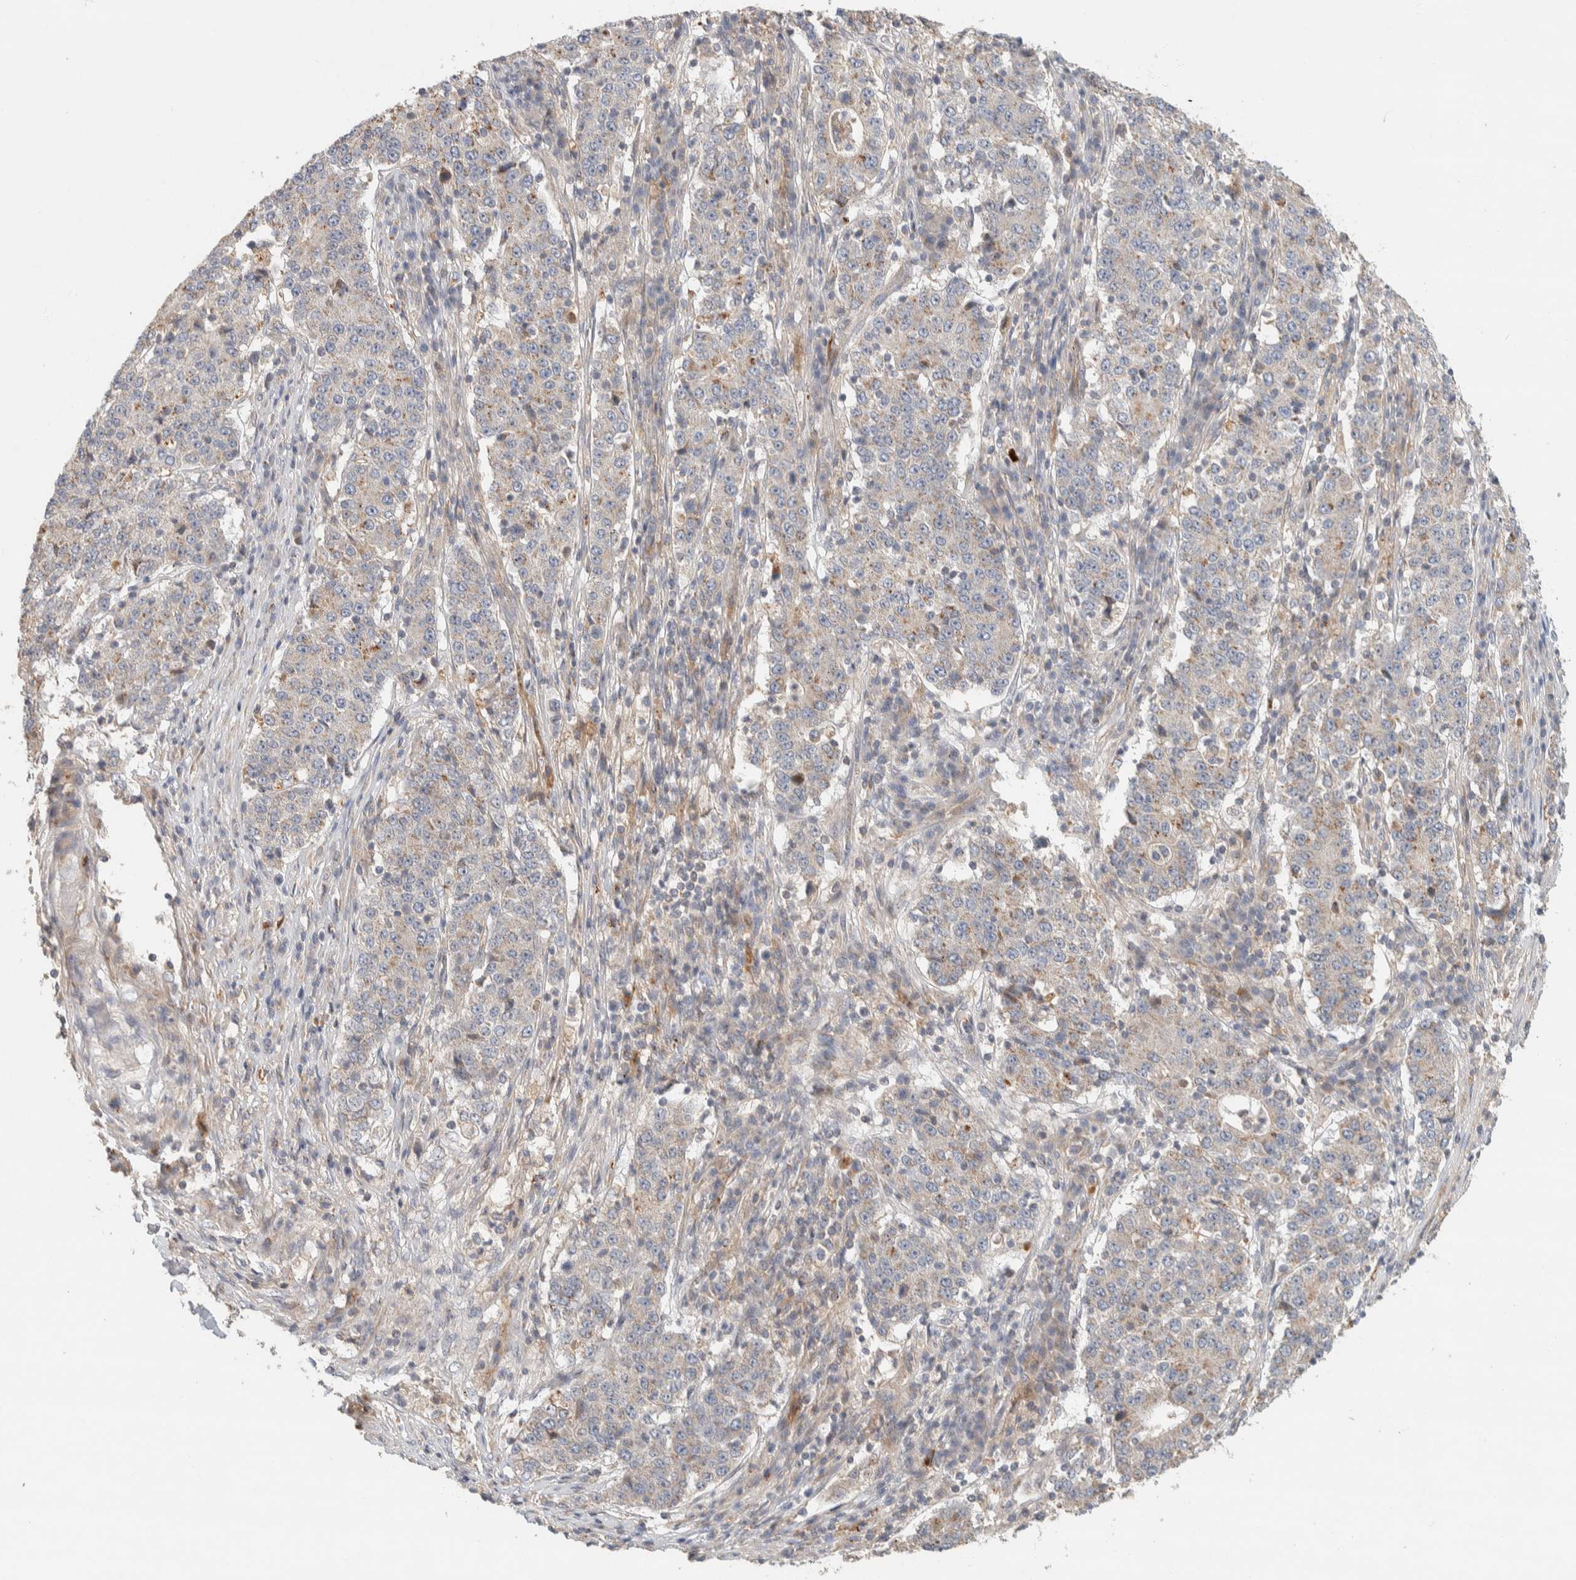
{"staining": {"intensity": "weak", "quantity": "<25%", "location": "cytoplasmic/membranous"}, "tissue": "stomach cancer", "cell_type": "Tumor cells", "image_type": "cancer", "snomed": [{"axis": "morphology", "description": "Adenocarcinoma, NOS"}, {"axis": "topography", "description": "Stomach"}], "caption": "Immunohistochemistry of human adenocarcinoma (stomach) reveals no positivity in tumor cells.", "gene": "KIF9", "patient": {"sex": "male", "age": 59}}